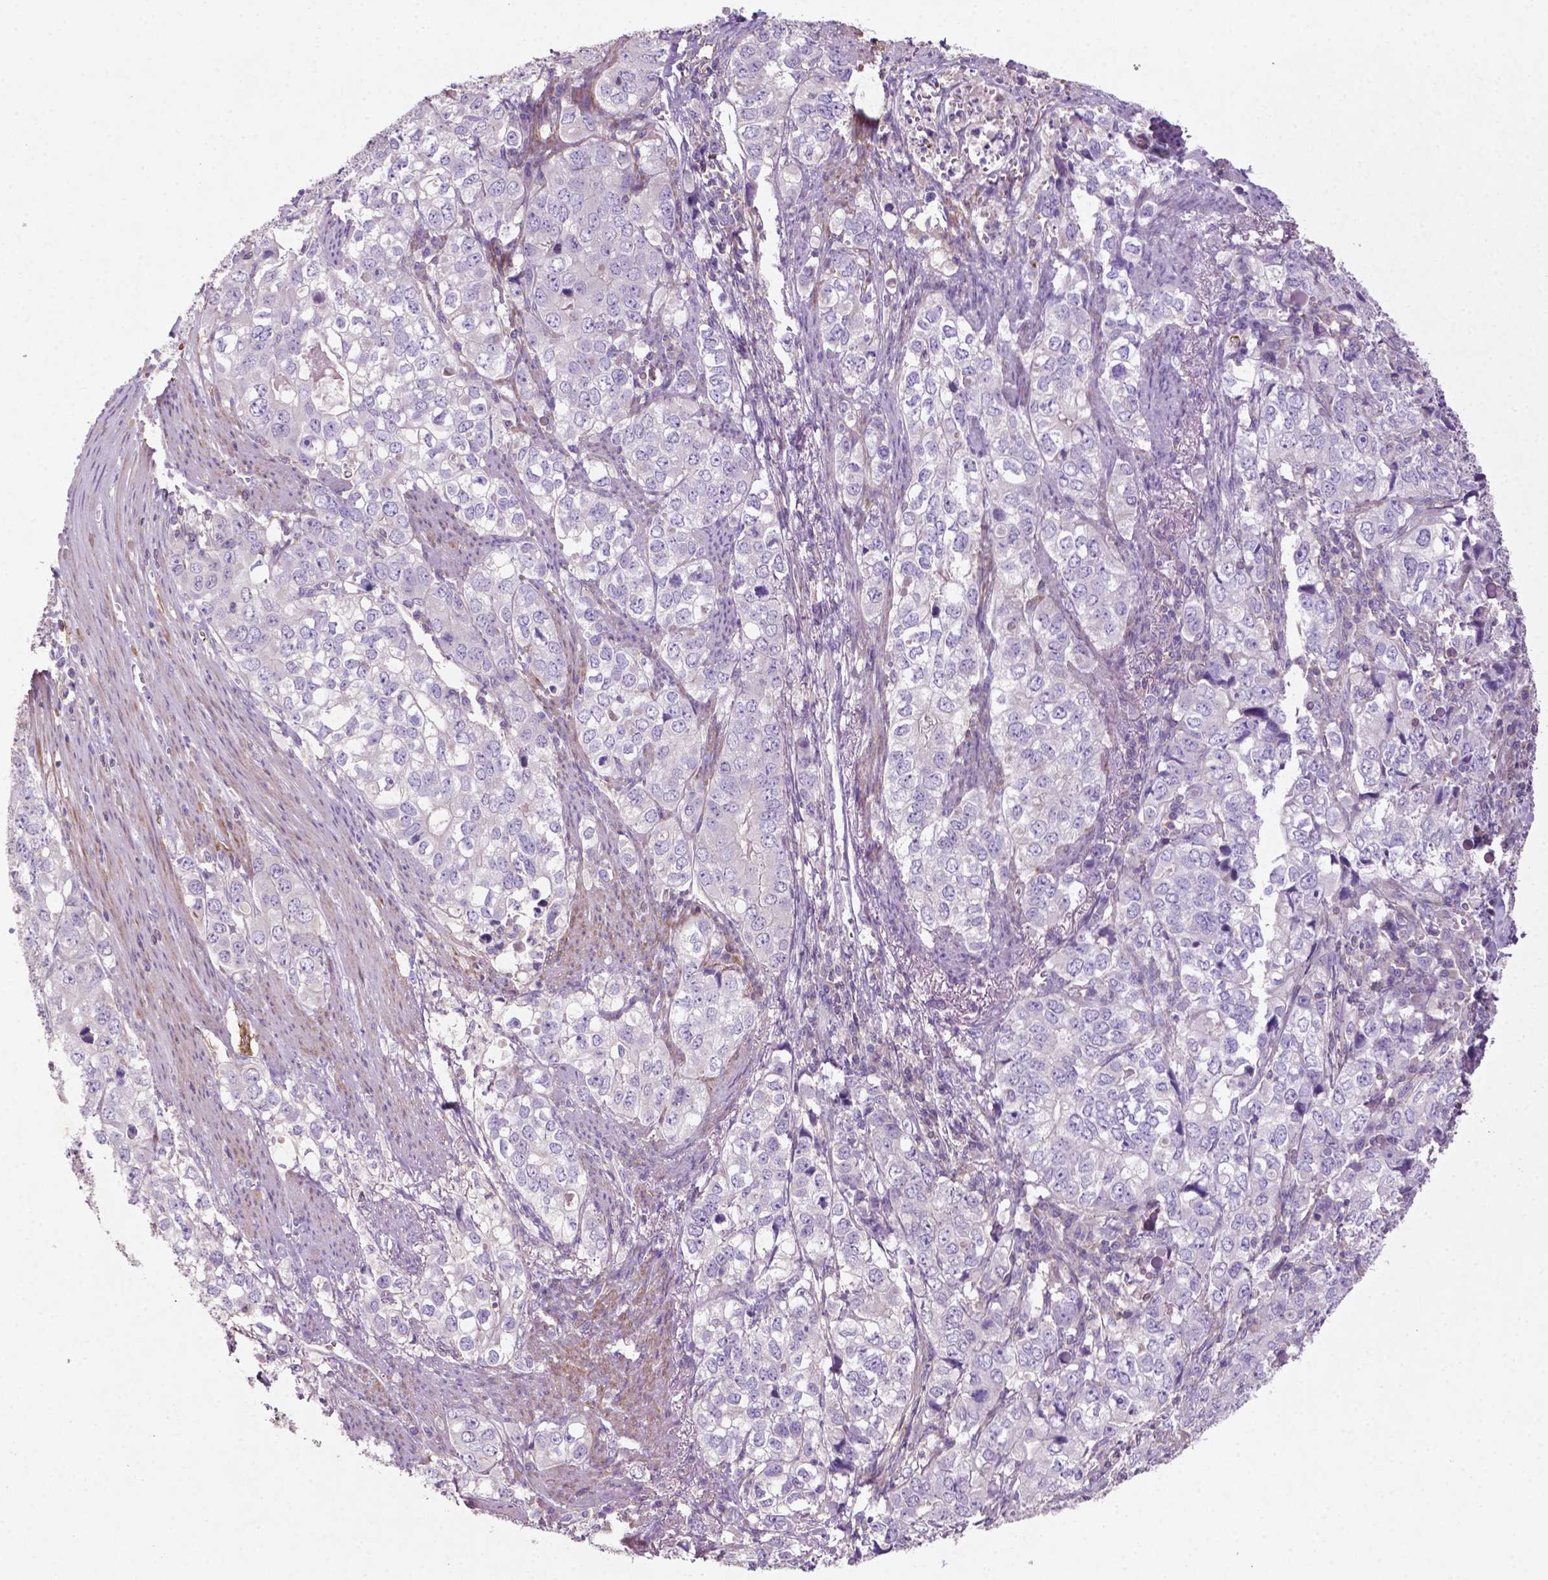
{"staining": {"intensity": "negative", "quantity": "none", "location": "none"}, "tissue": "stomach cancer", "cell_type": "Tumor cells", "image_type": "cancer", "snomed": [{"axis": "morphology", "description": "Adenocarcinoma, NOS"}, {"axis": "topography", "description": "Stomach, lower"}], "caption": "Immunohistochemistry (IHC) histopathology image of neoplastic tissue: human adenocarcinoma (stomach) stained with DAB reveals no significant protein staining in tumor cells.", "gene": "BMP4", "patient": {"sex": "female", "age": 72}}